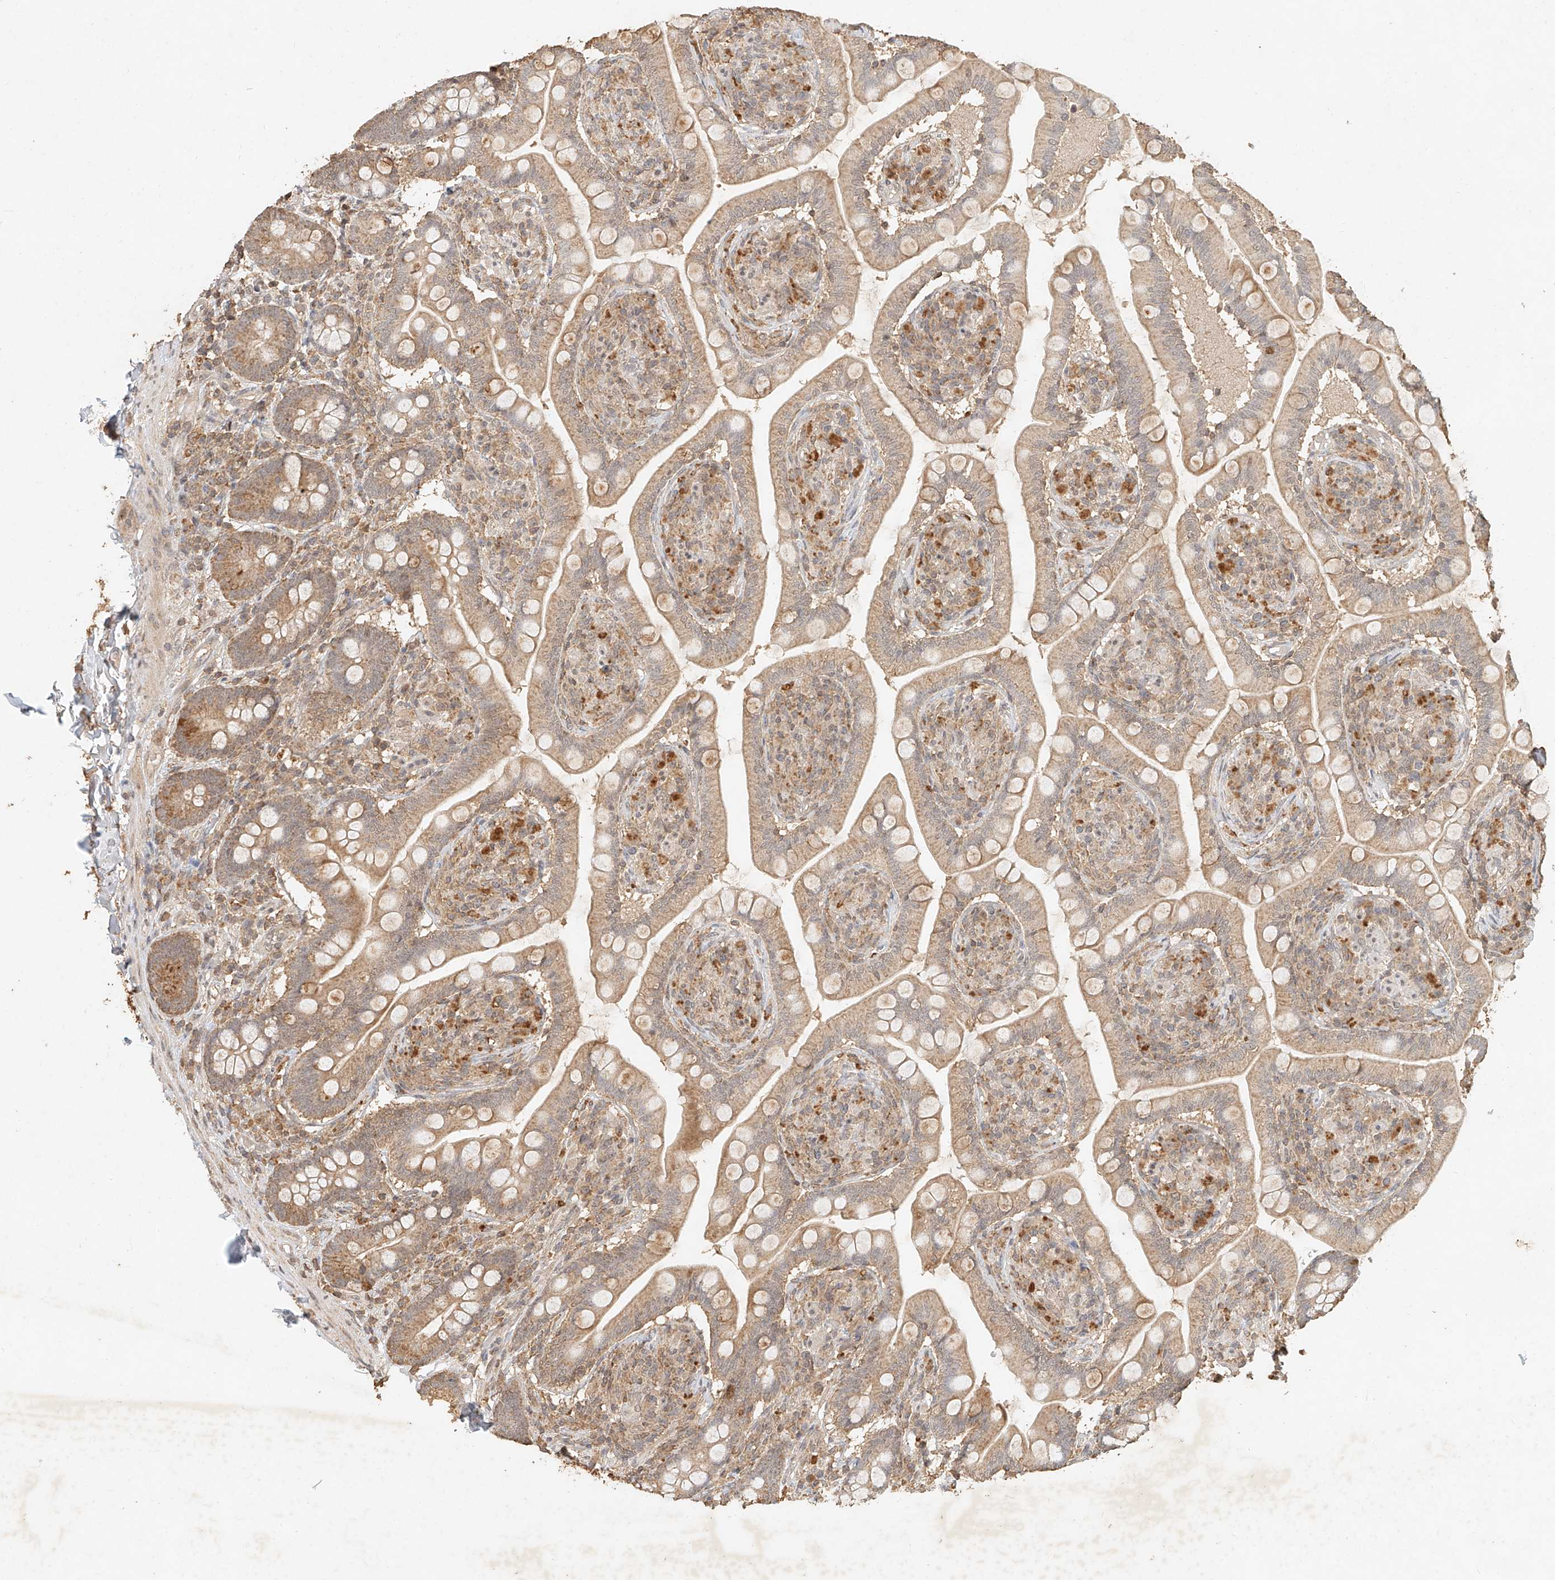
{"staining": {"intensity": "moderate", "quantity": ">75%", "location": "cytoplasmic/membranous"}, "tissue": "small intestine", "cell_type": "Glandular cells", "image_type": "normal", "snomed": [{"axis": "morphology", "description": "Normal tissue, NOS"}, {"axis": "topography", "description": "Small intestine"}], "caption": "Moderate cytoplasmic/membranous protein positivity is appreciated in about >75% of glandular cells in small intestine. (DAB IHC with brightfield microscopy, high magnification).", "gene": "CXorf58", "patient": {"sex": "female", "age": 64}}